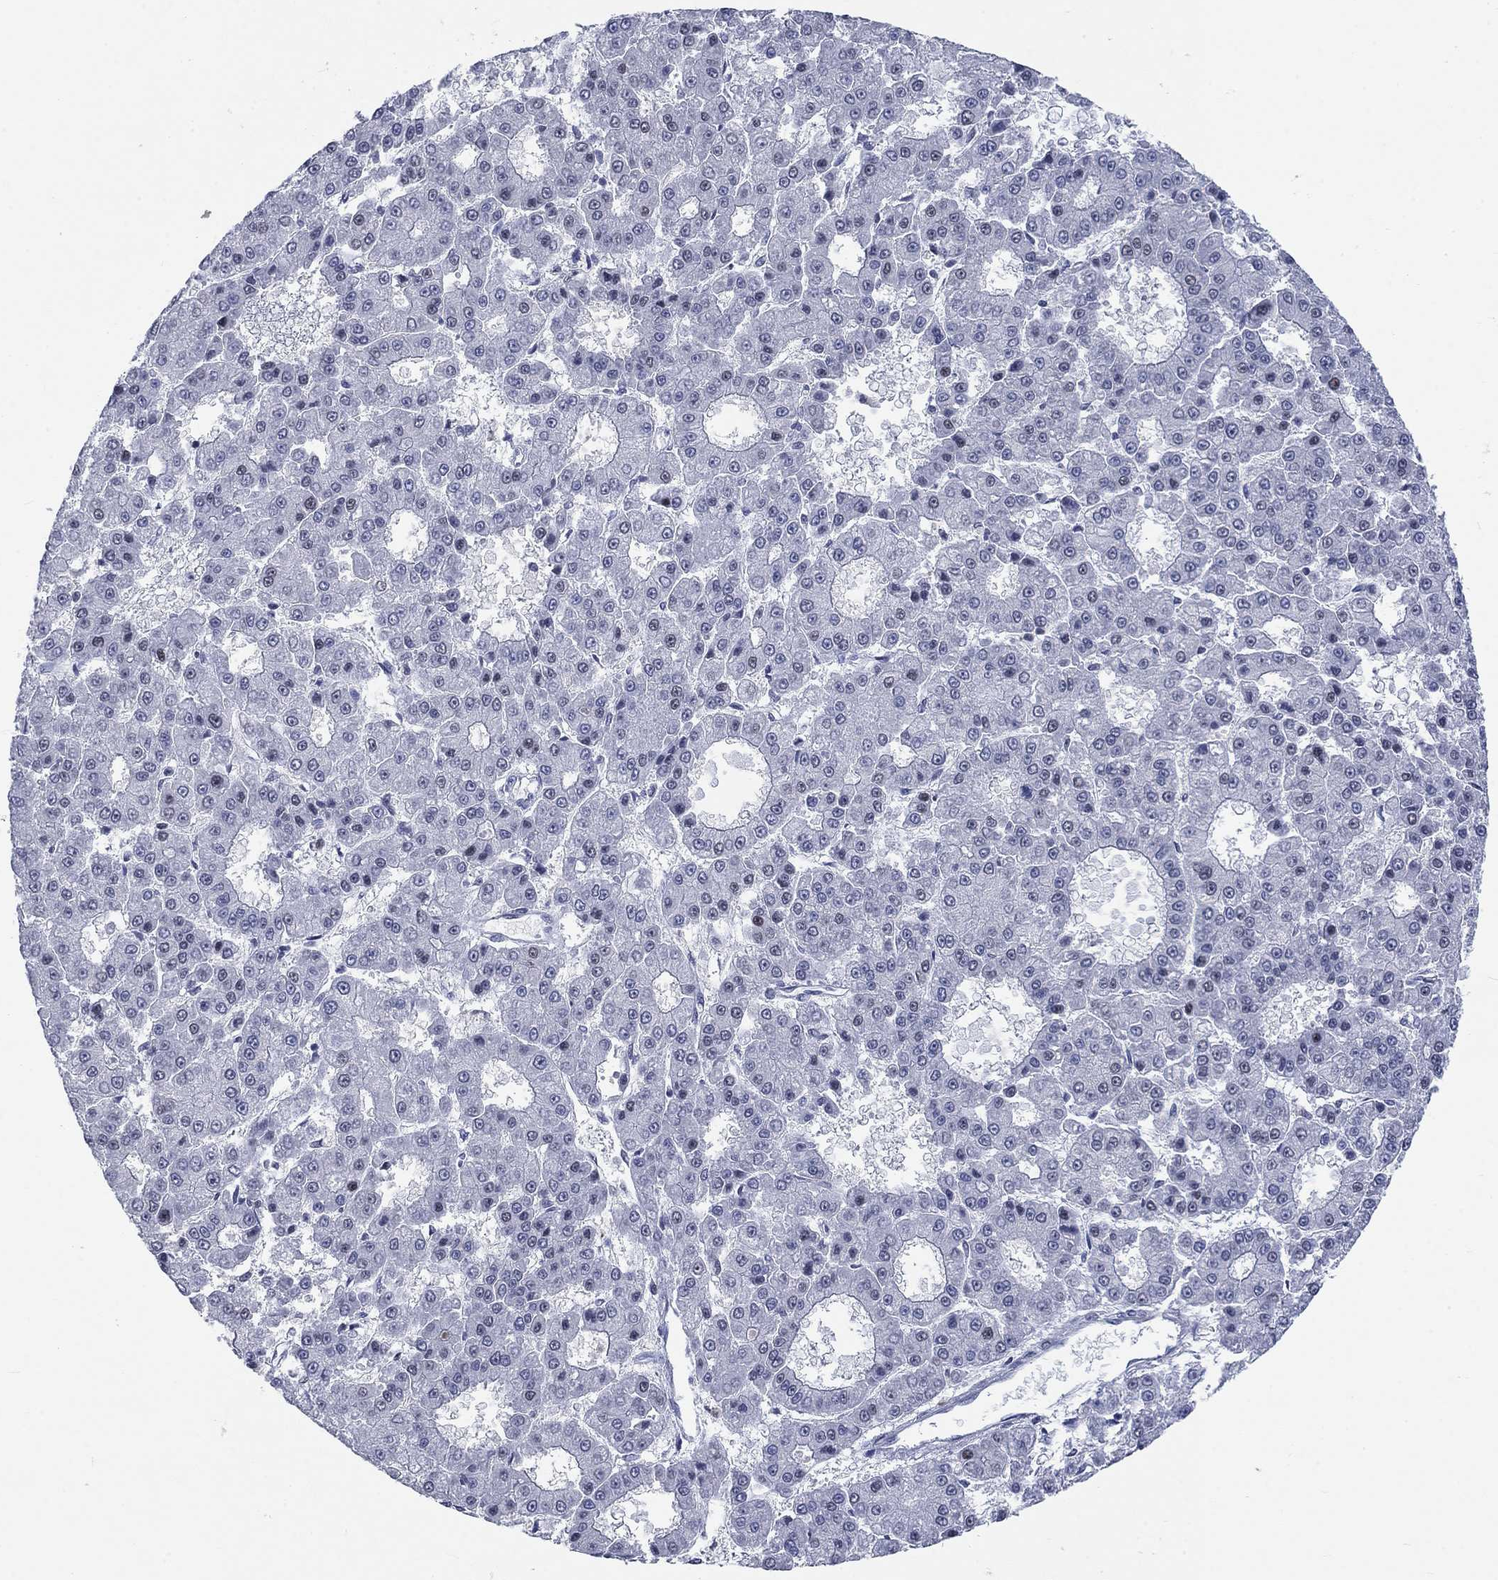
{"staining": {"intensity": "negative", "quantity": "none", "location": "none"}, "tissue": "liver cancer", "cell_type": "Tumor cells", "image_type": "cancer", "snomed": [{"axis": "morphology", "description": "Carcinoma, Hepatocellular, NOS"}, {"axis": "topography", "description": "Liver"}], "caption": "The immunohistochemistry micrograph has no significant expression in tumor cells of liver hepatocellular carcinoma tissue.", "gene": "HCFC1", "patient": {"sex": "male", "age": 70}}